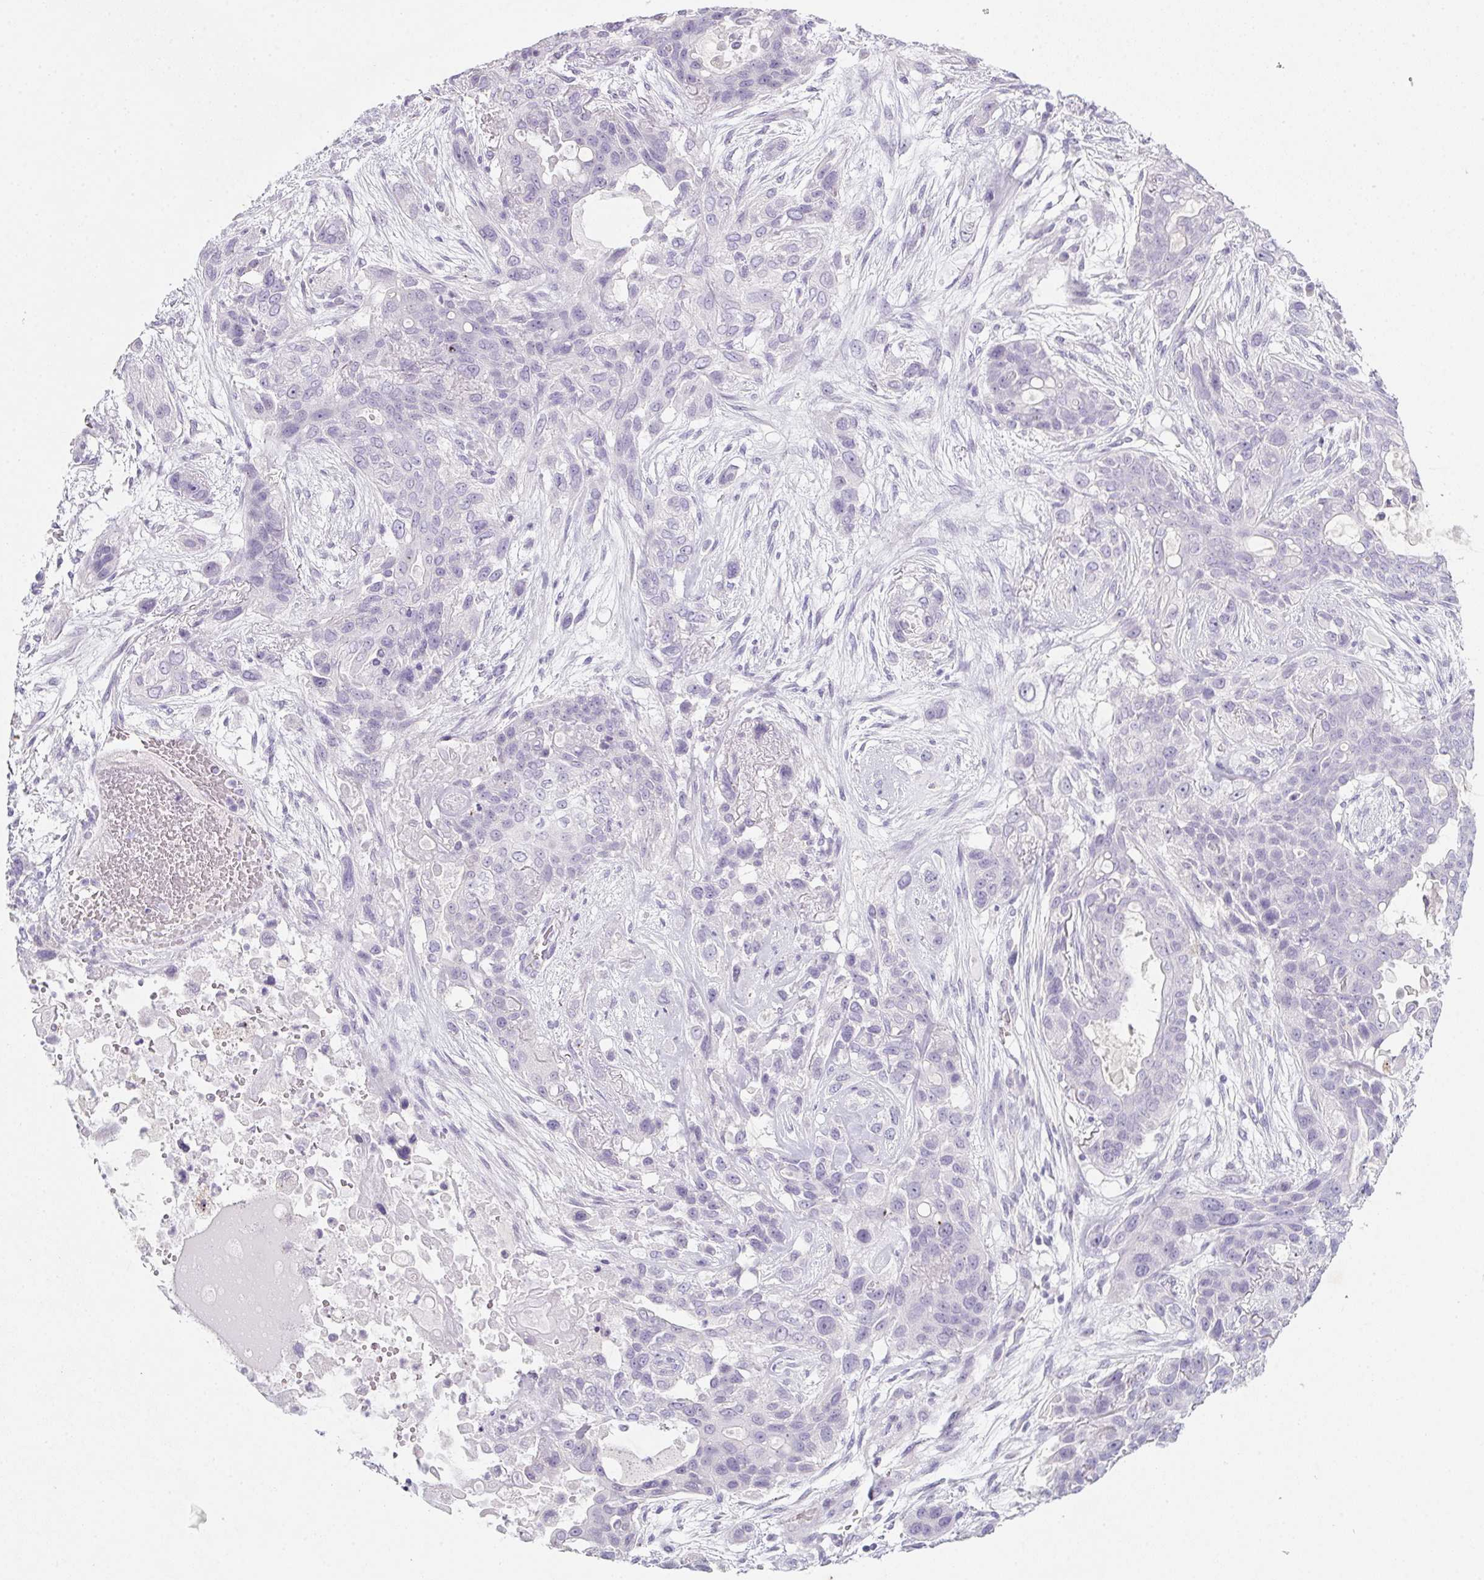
{"staining": {"intensity": "negative", "quantity": "none", "location": "none"}, "tissue": "lung cancer", "cell_type": "Tumor cells", "image_type": "cancer", "snomed": [{"axis": "morphology", "description": "Squamous cell carcinoma, NOS"}, {"axis": "topography", "description": "Lung"}], "caption": "Tumor cells show no significant protein staining in lung cancer (squamous cell carcinoma).", "gene": "DCD", "patient": {"sex": "female", "age": 70}}